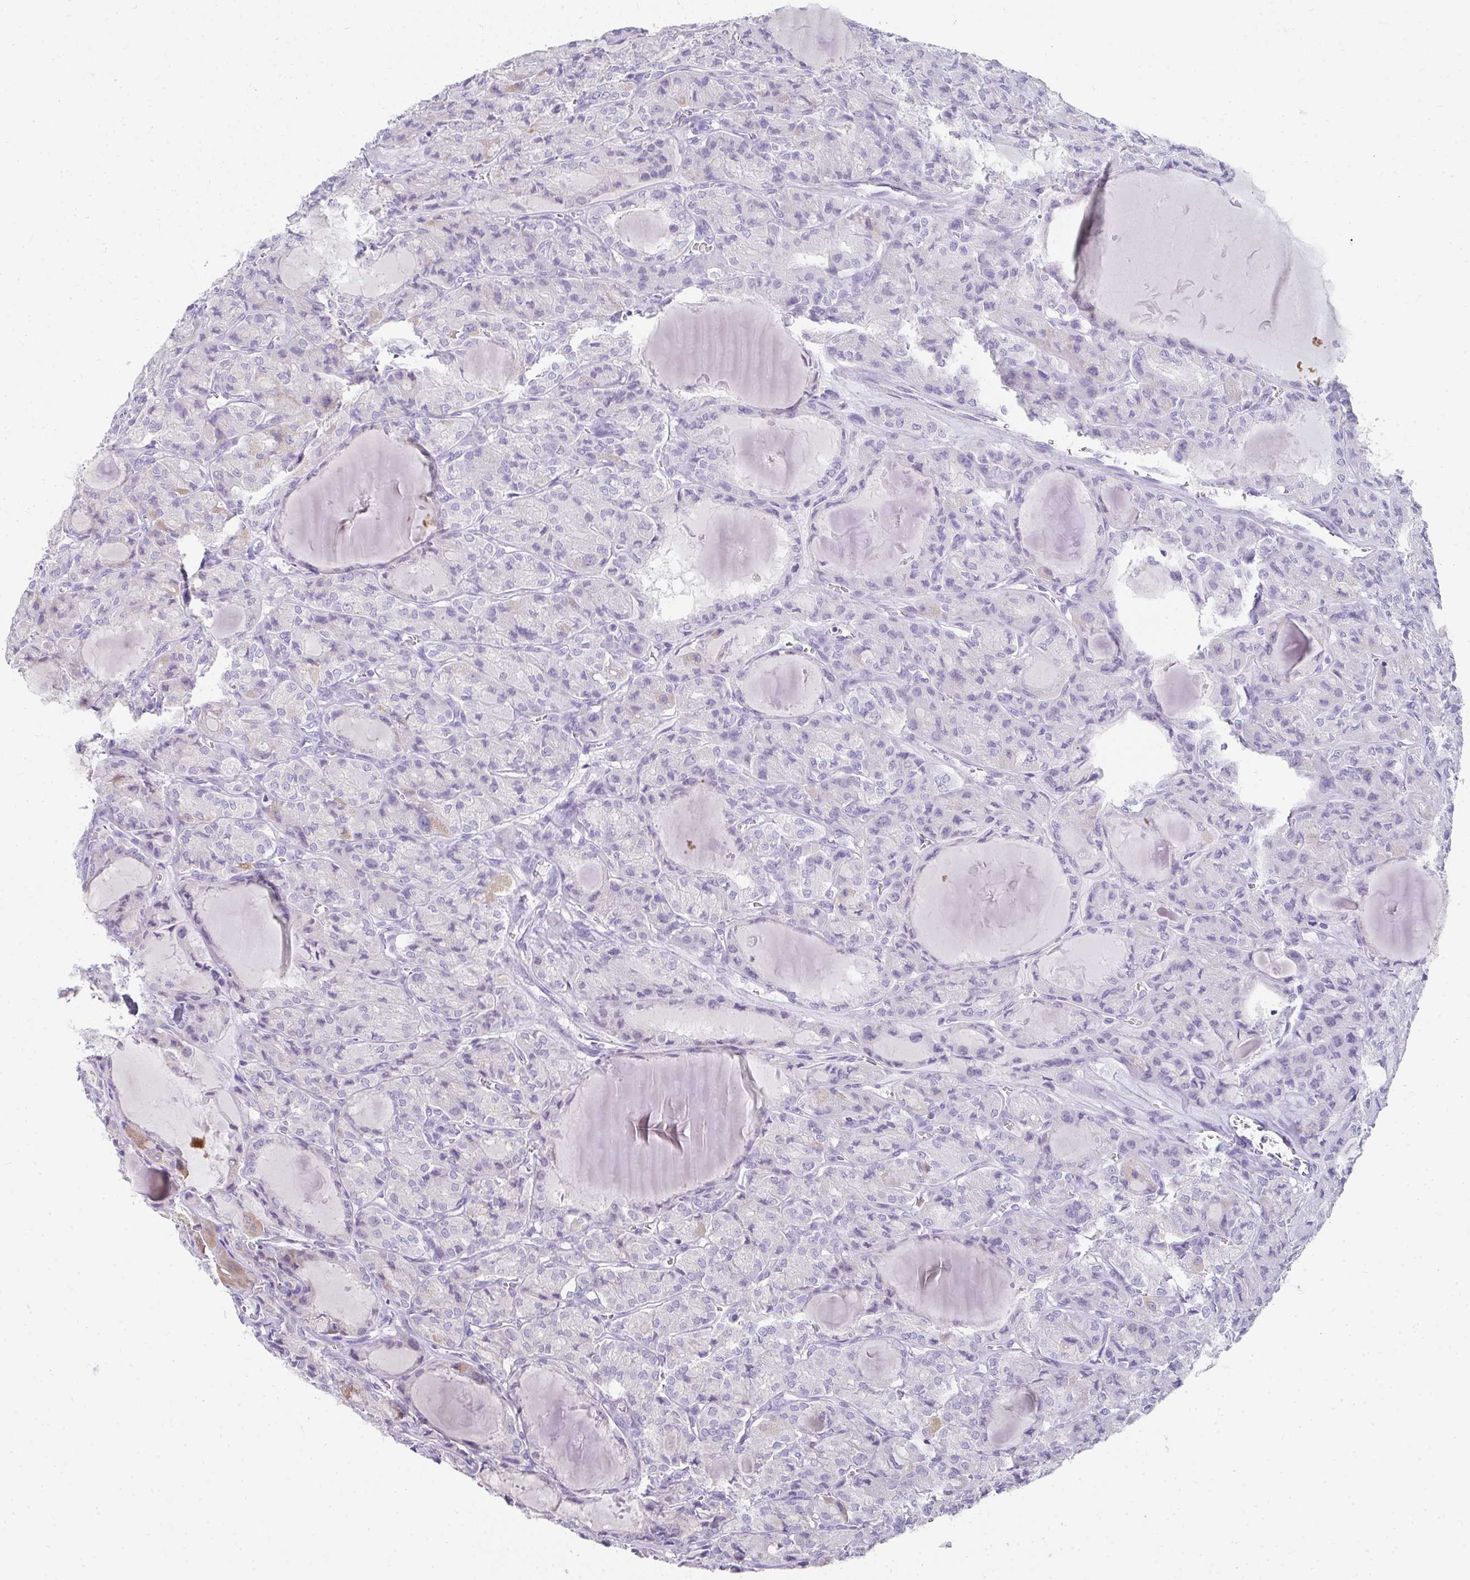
{"staining": {"intensity": "negative", "quantity": "none", "location": "none"}, "tissue": "thyroid cancer", "cell_type": "Tumor cells", "image_type": "cancer", "snomed": [{"axis": "morphology", "description": "Papillary adenocarcinoma, NOS"}, {"axis": "topography", "description": "Thyroid gland"}], "caption": "Immunohistochemical staining of human thyroid cancer (papillary adenocarcinoma) demonstrates no significant expression in tumor cells. Brightfield microscopy of IHC stained with DAB (brown) and hematoxylin (blue), captured at high magnification.", "gene": "RLF", "patient": {"sex": "male", "age": 87}}